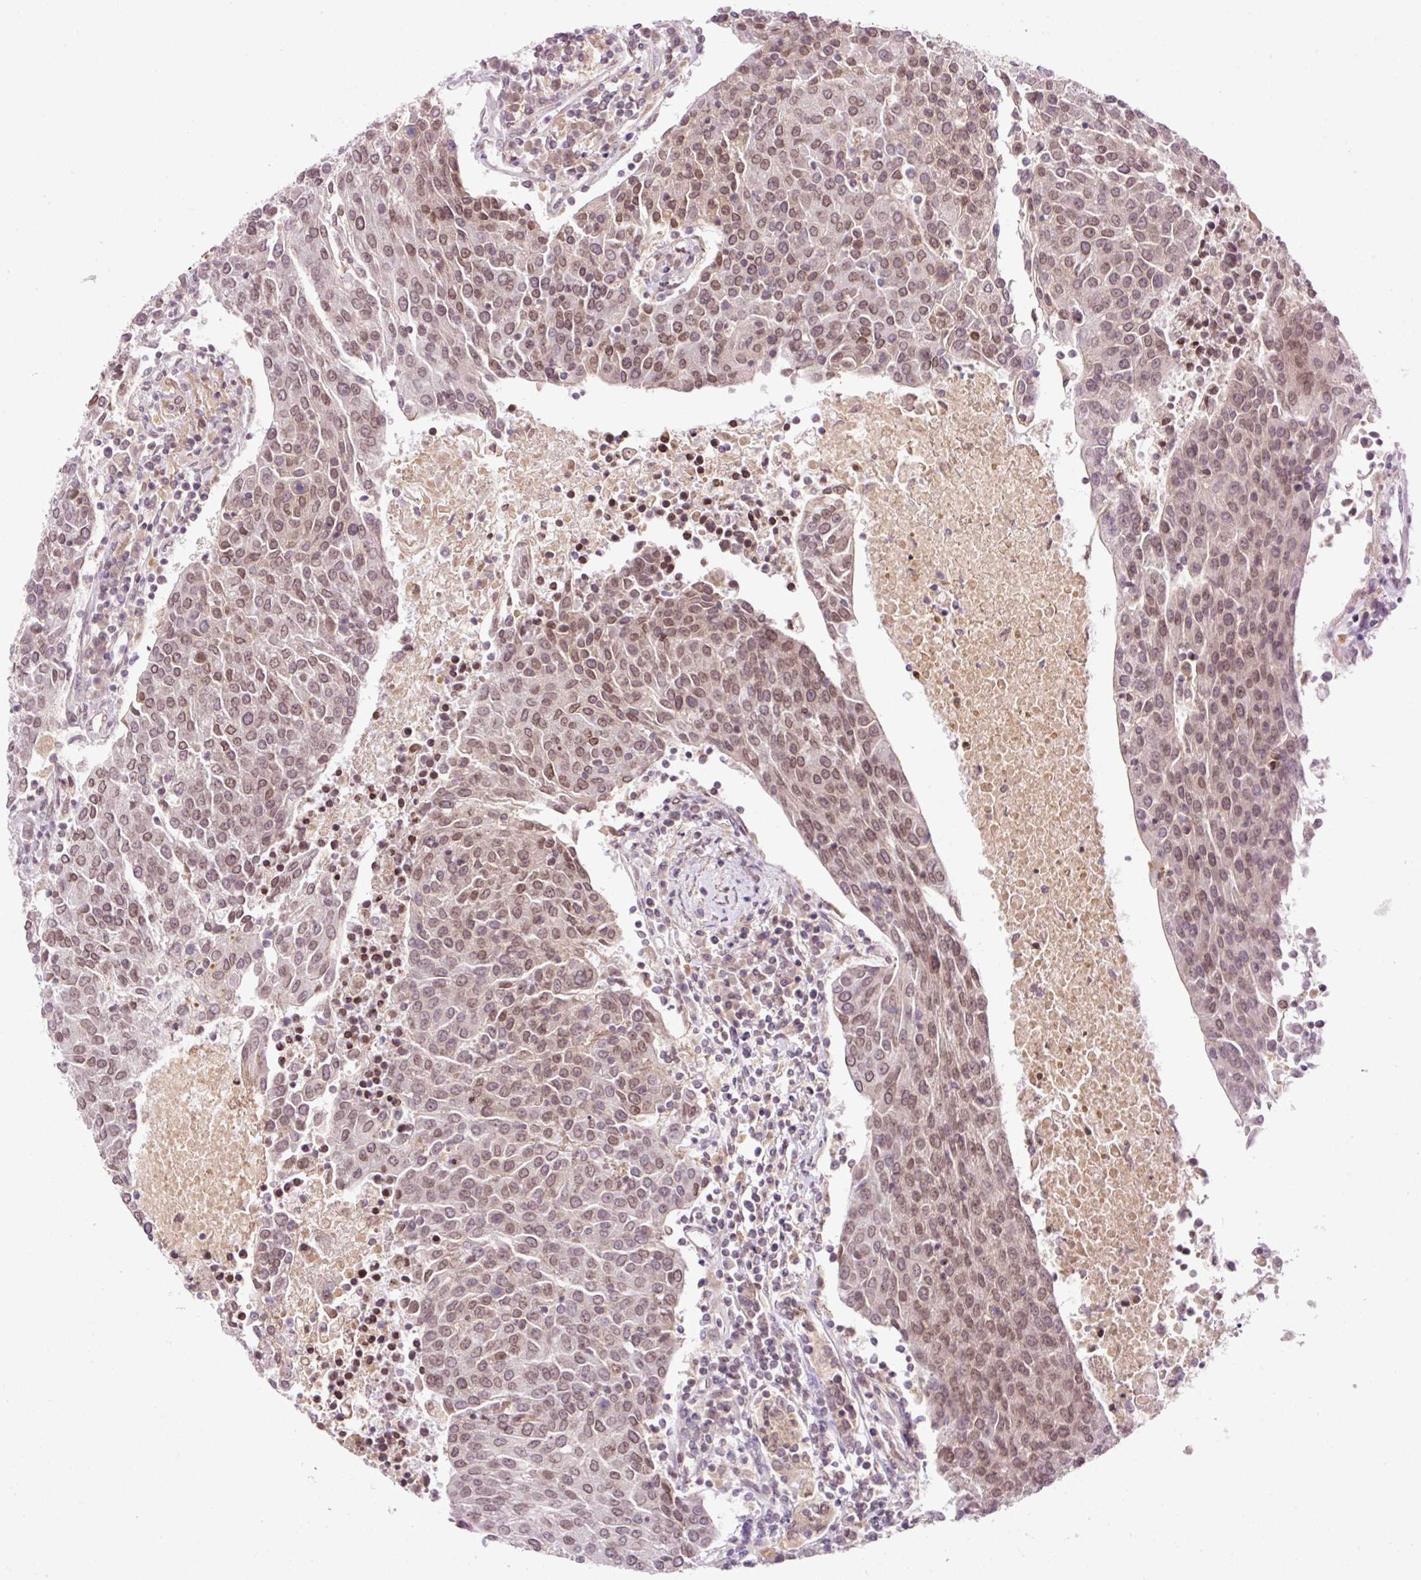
{"staining": {"intensity": "moderate", "quantity": ">75%", "location": "cytoplasmic/membranous,nuclear"}, "tissue": "urothelial cancer", "cell_type": "Tumor cells", "image_type": "cancer", "snomed": [{"axis": "morphology", "description": "Urothelial carcinoma, High grade"}, {"axis": "topography", "description": "Urinary bladder"}], "caption": "This micrograph shows urothelial cancer stained with IHC to label a protein in brown. The cytoplasmic/membranous and nuclear of tumor cells show moderate positivity for the protein. Nuclei are counter-stained blue.", "gene": "ZNF610", "patient": {"sex": "female", "age": 85}}